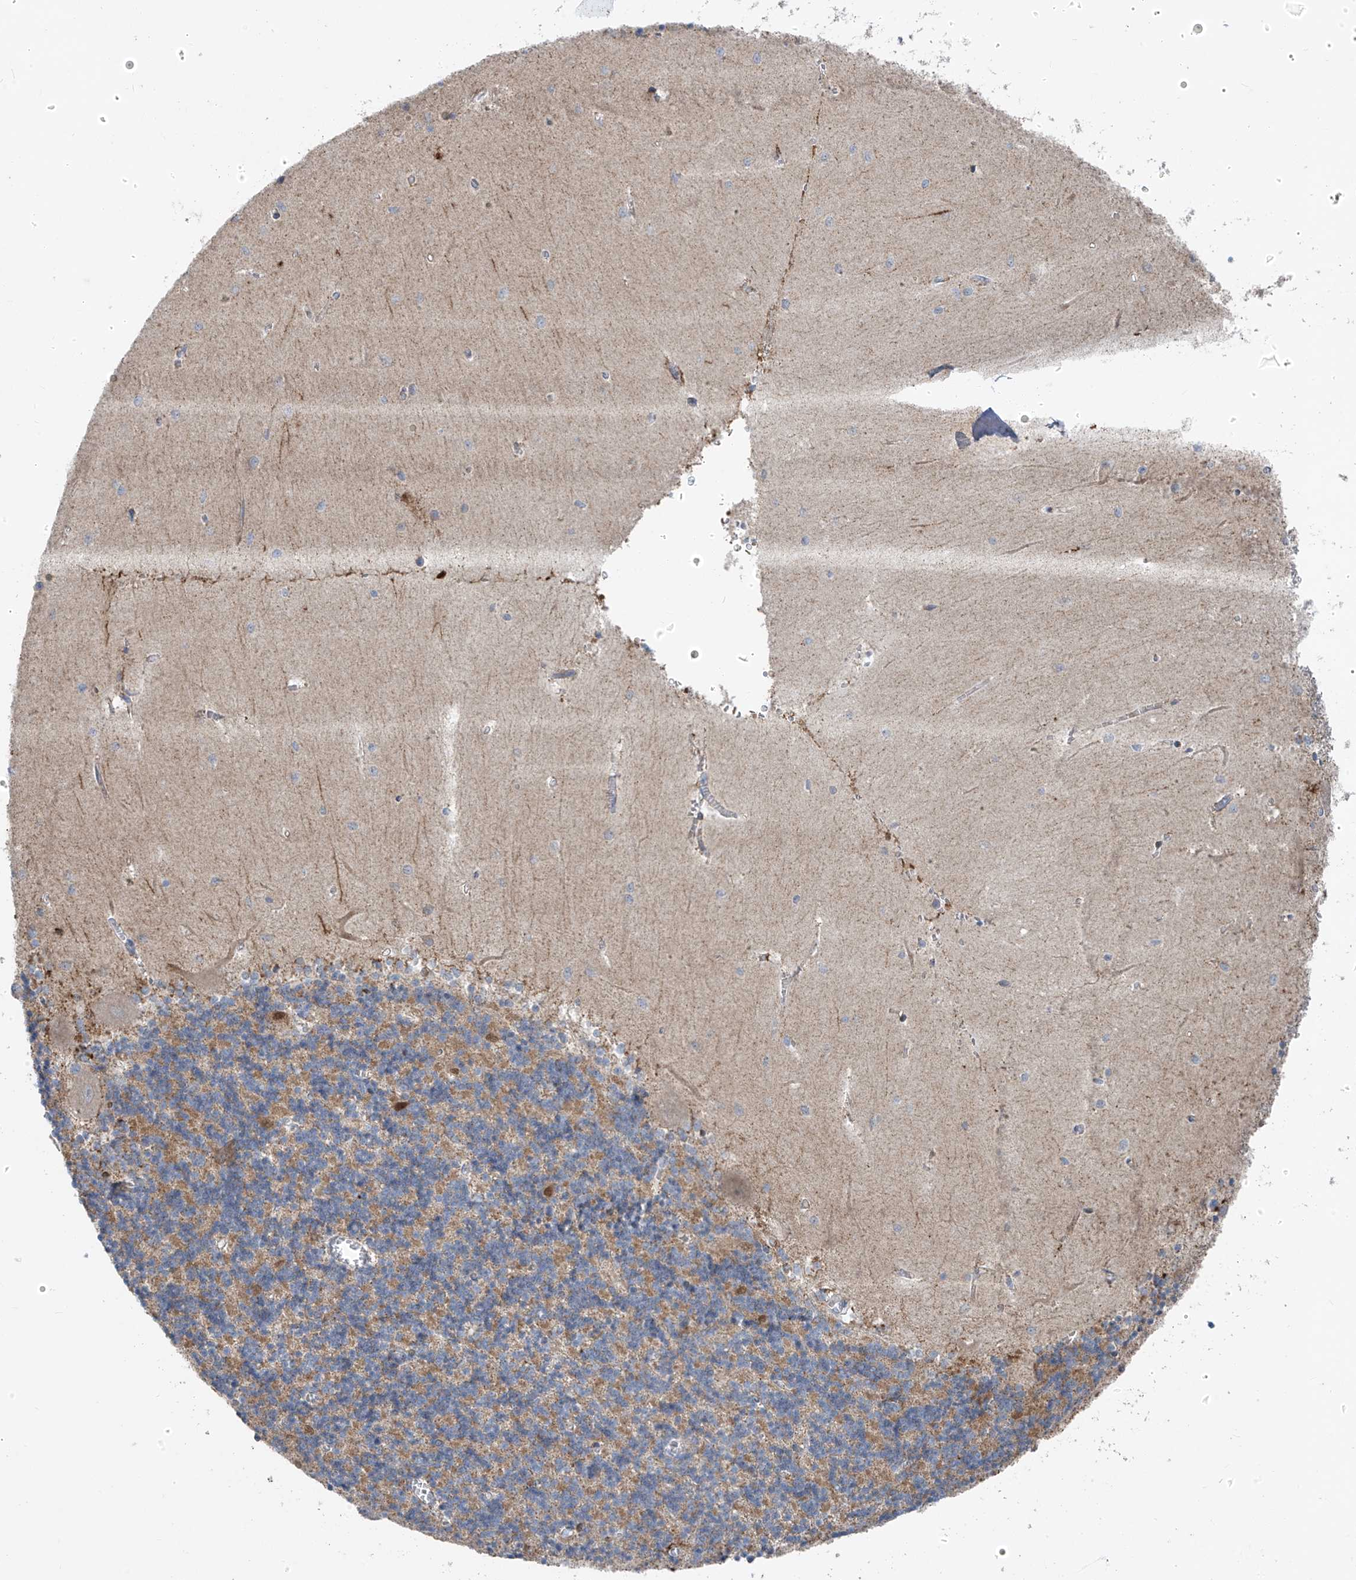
{"staining": {"intensity": "moderate", "quantity": ">75%", "location": "cytoplasmic/membranous"}, "tissue": "cerebellum", "cell_type": "Cells in granular layer", "image_type": "normal", "snomed": [{"axis": "morphology", "description": "Normal tissue, NOS"}, {"axis": "topography", "description": "Cerebellum"}], "caption": "The histopathology image exhibits immunohistochemical staining of benign cerebellum. There is moderate cytoplasmic/membranous positivity is seen in about >75% of cells in granular layer.", "gene": "EOMES", "patient": {"sex": "male", "age": 37}}